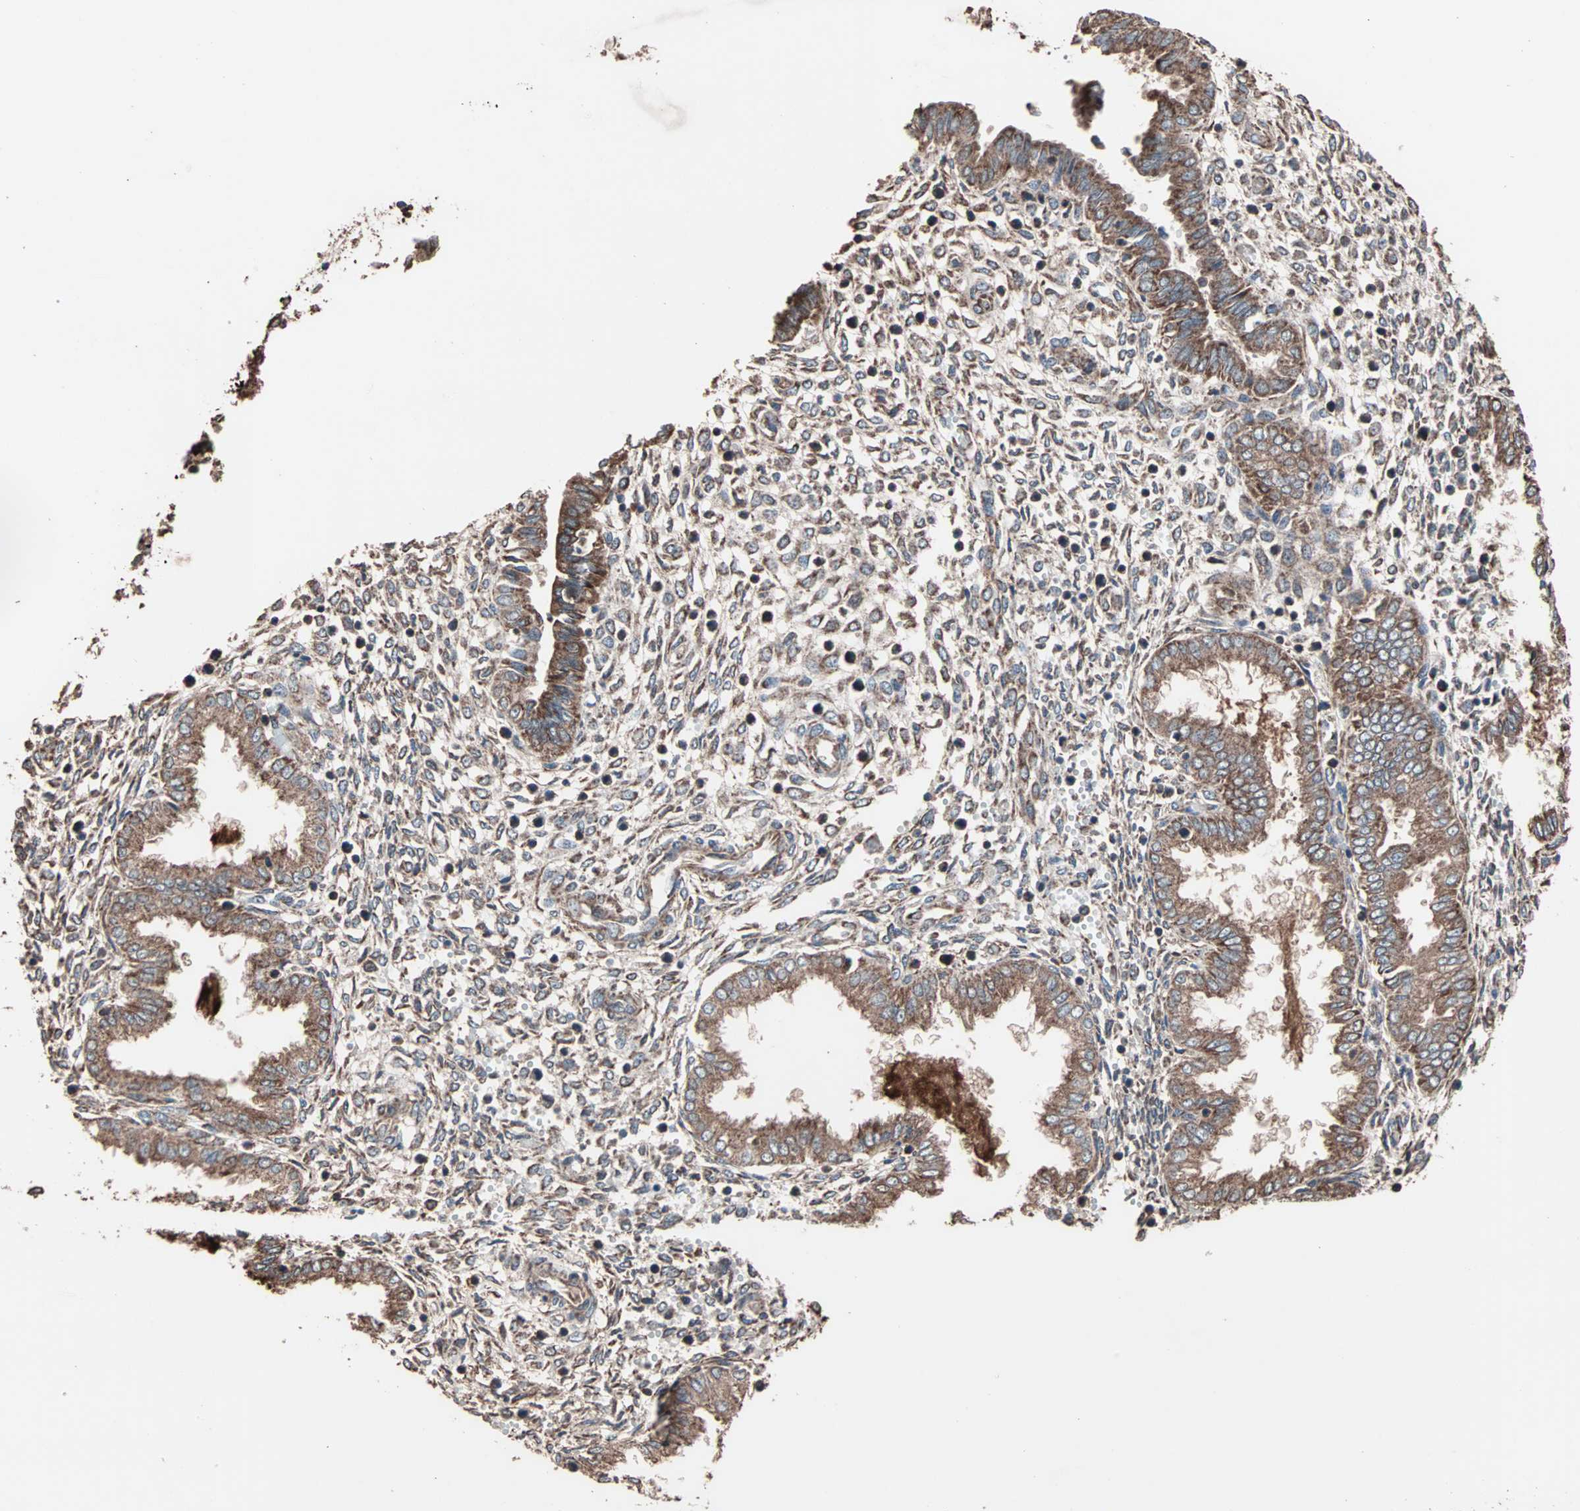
{"staining": {"intensity": "moderate", "quantity": "25%-75%", "location": "cytoplasmic/membranous"}, "tissue": "endometrium", "cell_type": "Cells in endometrial stroma", "image_type": "normal", "snomed": [{"axis": "morphology", "description": "Normal tissue, NOS"}, {"axis": "topography", "description": "Endometrium"}], "caption": "Immunohistochemistry (IHC) photomicrograph of unremarkable endometrium: human endometrium stained using immunohistochemistry (IHC) demonstrates medium levels of moderate protein expression localized specifically in the cytoplasmic/membranous of cells in endometrial stroma, appearing as a cytoplasmic/membranous brown color.", "gene": "MRPL2", "patient": {"sex": "female", "age": 33}}